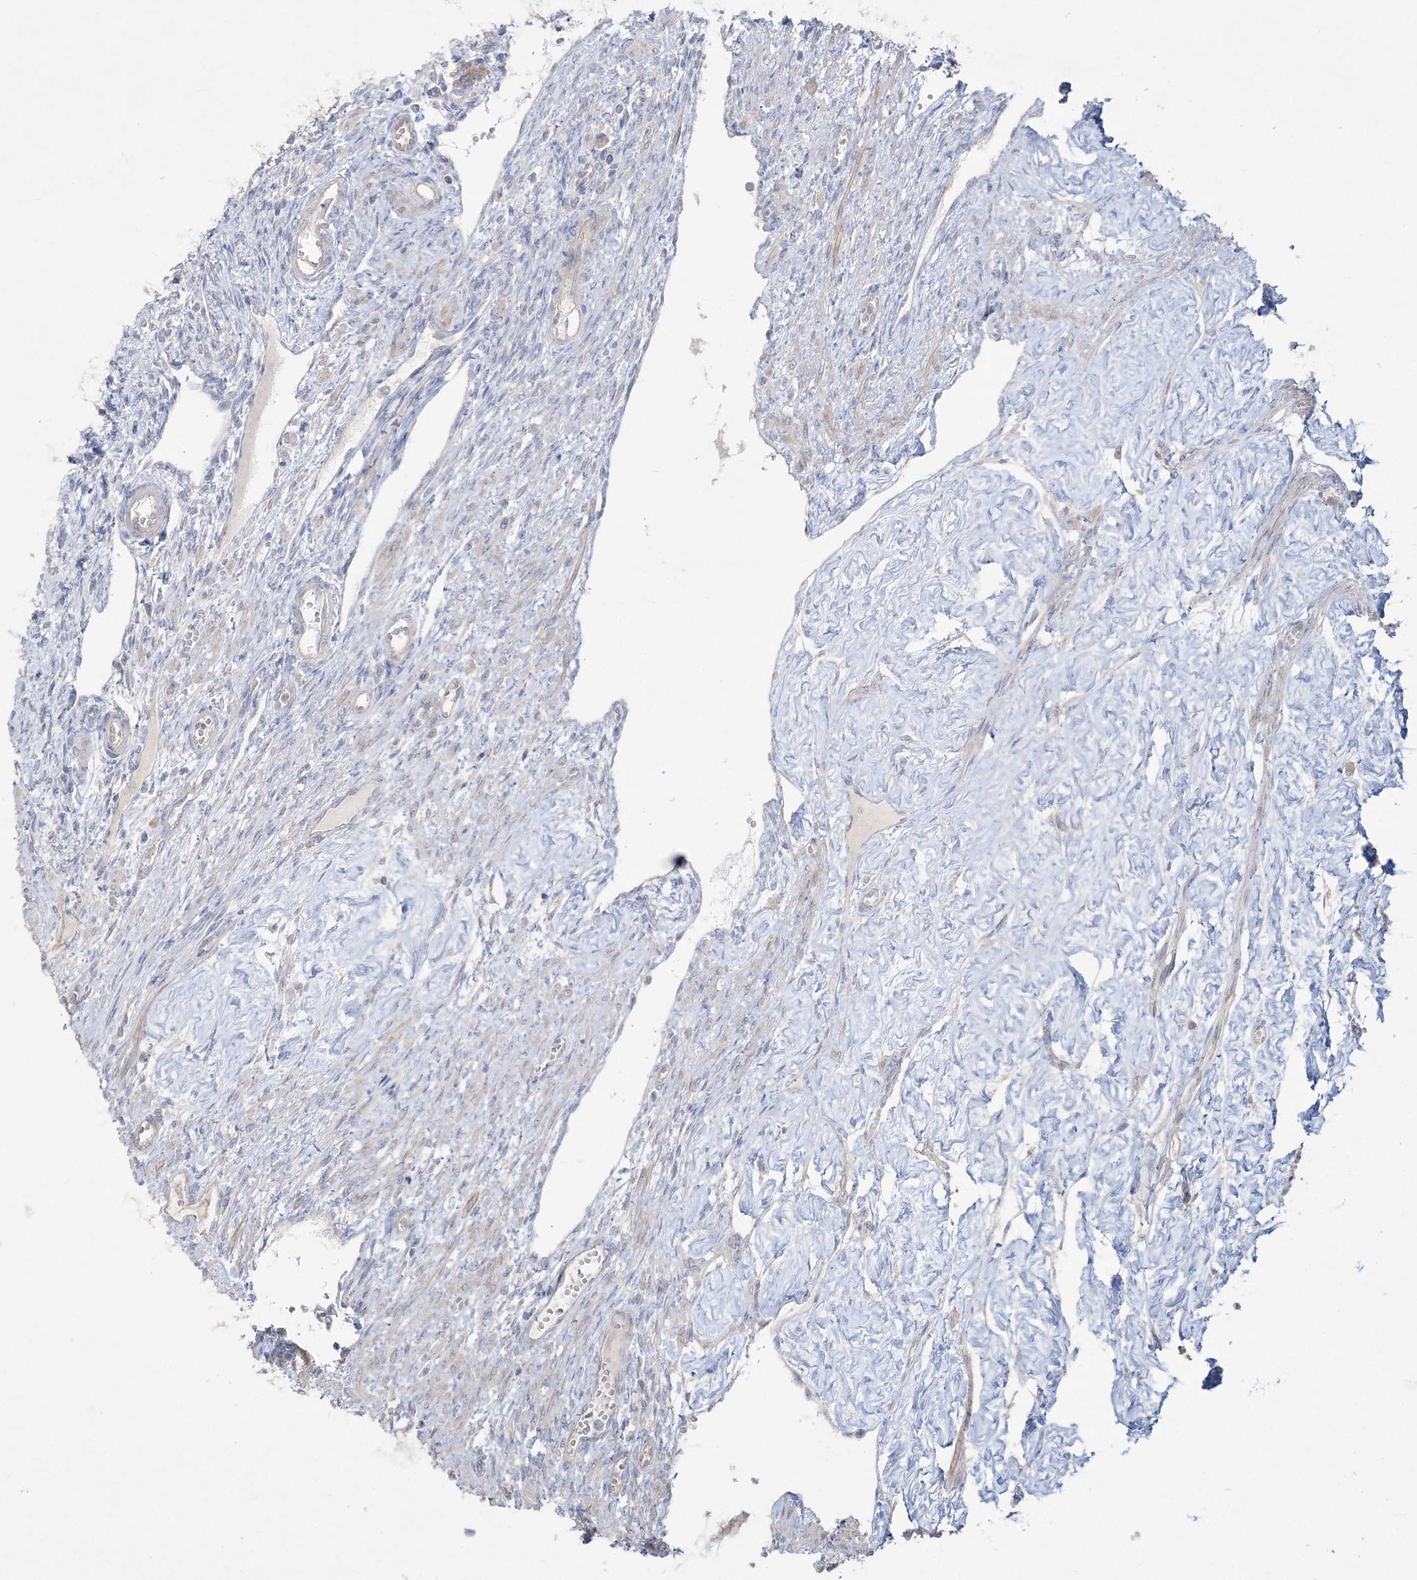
{"staining": {"intensity": "negative", "quantity": "none", "location": "none"}, "tissue": "ovary", "cell_type": "Ovarian stroma cells", "image_type": "normal", "snomed": [{"axis": "morphology", "description": "Normal tissue, NOS"}, {"axis": "morphology", "description": "Cyst, NOS"}, {"axis": "topography", "description": "Ovary"}], "caption": "The micrograph demonstrates no significant staining in ovarian stroma cells of ovary. (DAB (3,3'-diaminobenzidine) immunohistochemistry with hematoxylin counter stain).", "gene": "SH3BP4", "patient": {"sex": "female", "age": 33}}